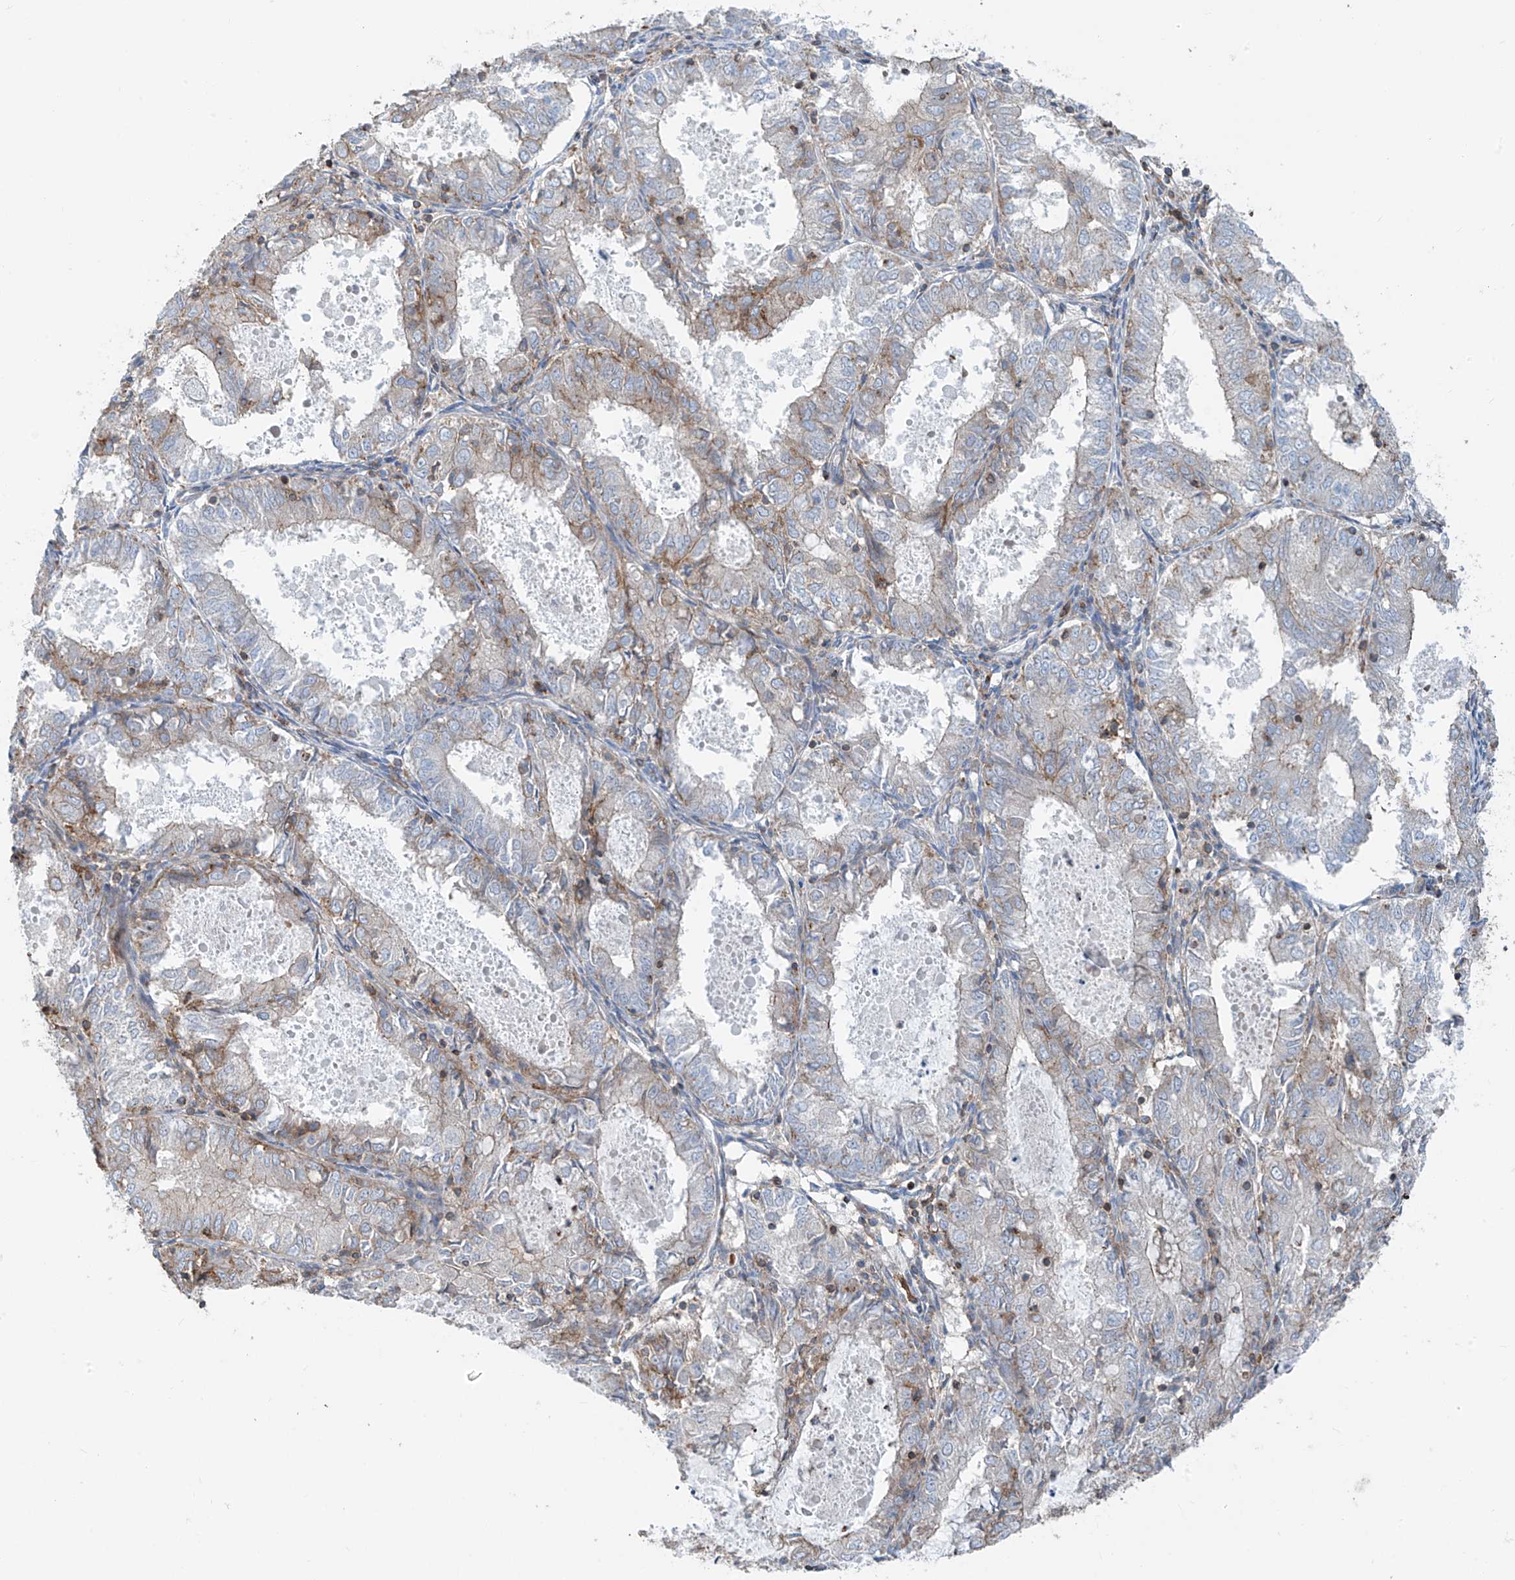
{"staining": {"intensity": "weak", "quantity": "<25%", "location": "cytoplasmic/membranous"}, "tissue": "endometrial cancer", "cell_type": "Tumor cells", "image_type": "cancer", "snomed": [{"axis": "morphology", "description": "Adenocarcinoma, NOS"}, {"axis": "topography", "description": "Endometrium"}], "caption": "DAB (3,3'-diaminobenzidine) immunohistochemical staining of human endometrial cancer (adenocarcinoma) shows no significant expression in tumor cells.", "gene": "SLC1A5", "patient": {"sex": "female", "age": 57}}